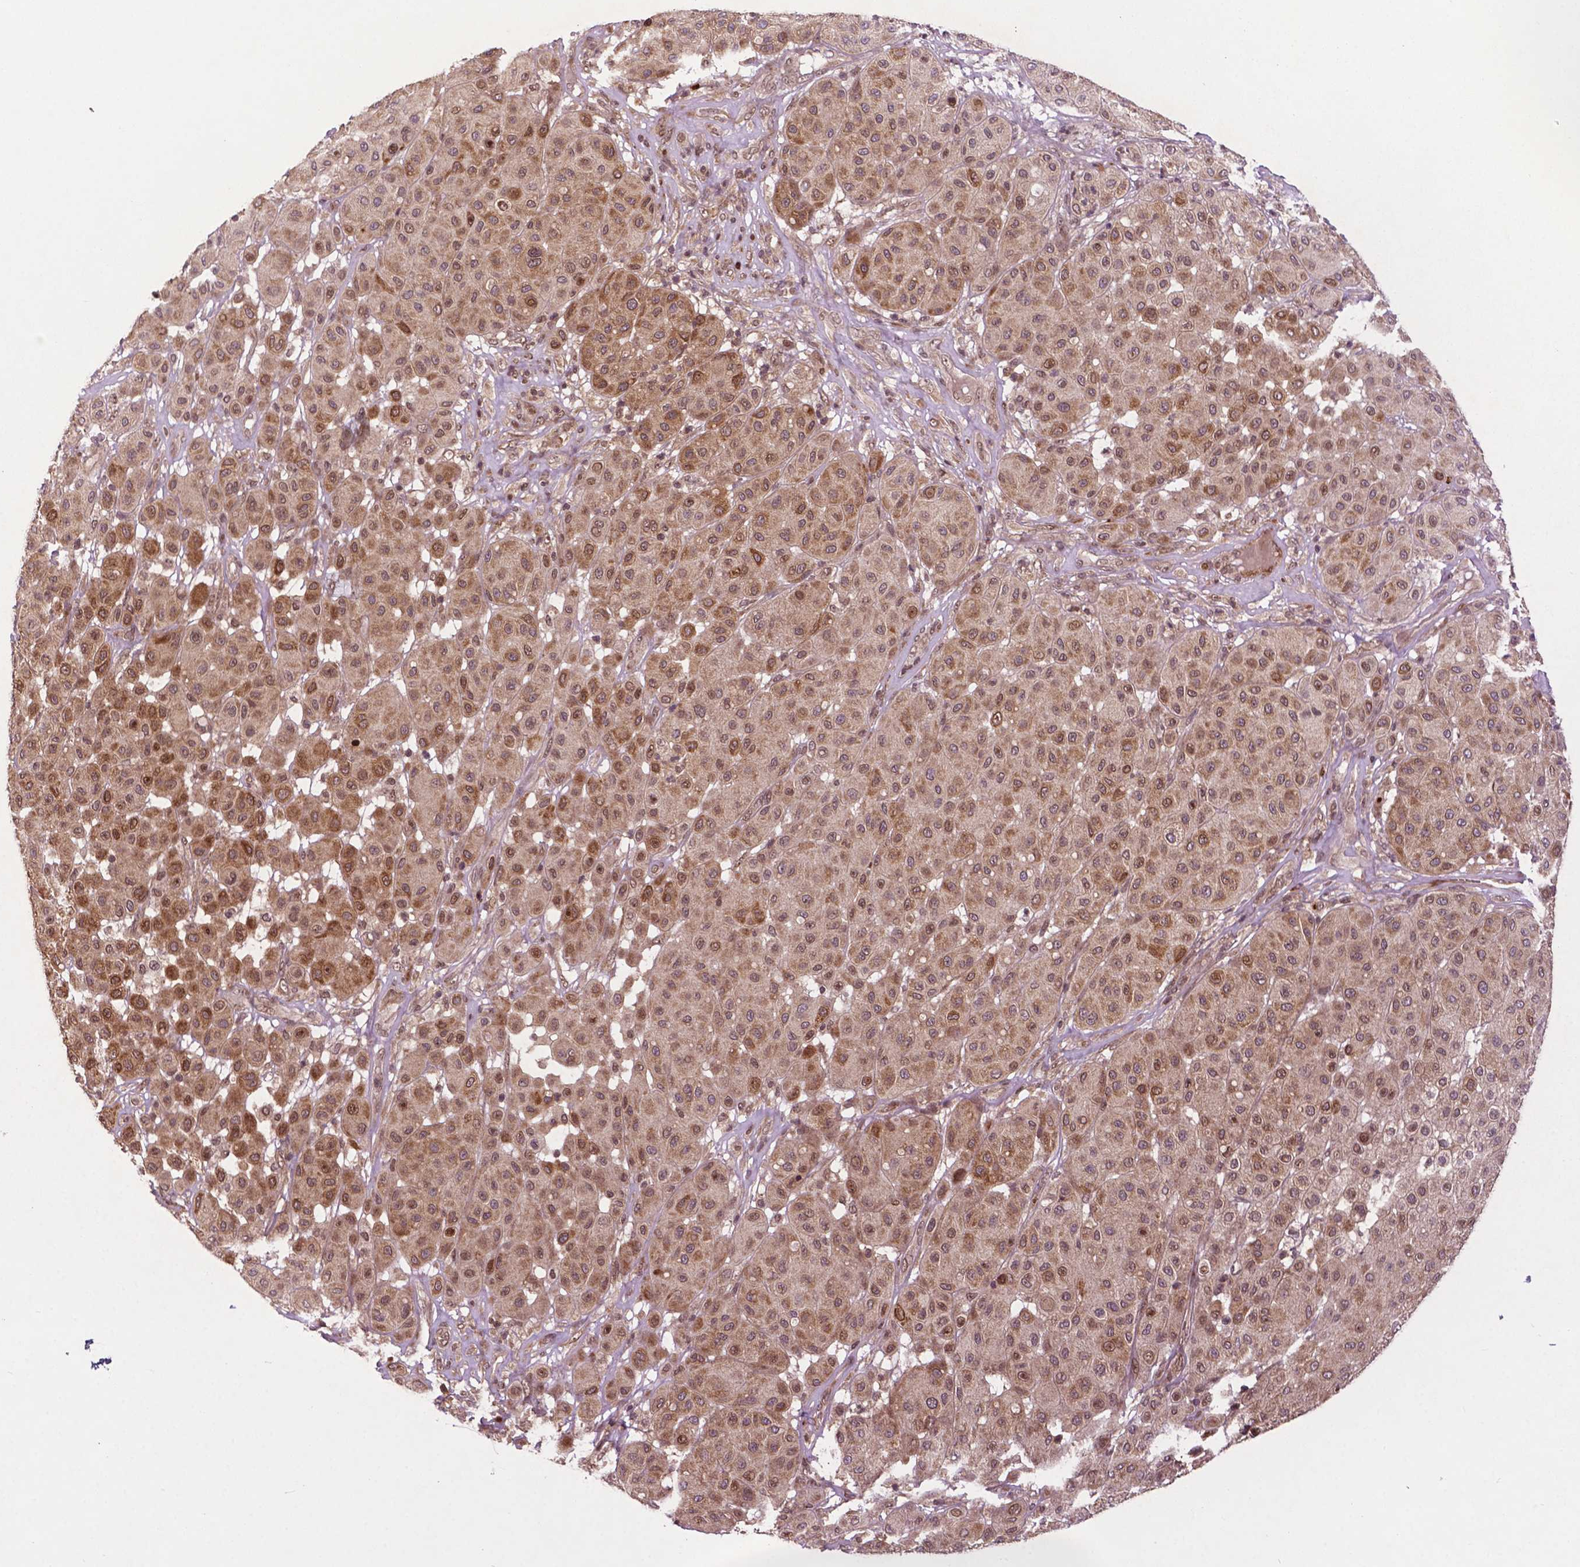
{"staining": {"intensity": "moderate", "quantity": ">75%", "location": "cytoplasmic/membranous,nuclear"}, "tissue": "melanoma", "cell_type": "Tumor cells", "image_type": "cancer", "snomed": [{"axis": "morphology", "description": "Malignant melanoma, Metastatic site"}, {"axis": "topography", "description": "Smooth muscle"}], "caption": "Tumor cells exhibit moderate cytoplasmic/membranous and nuclear positivity in about >75% of cells in malignant melanoma (metastatic site).", "gene": "TMX2", "patient": {"sex": "male", "age": 41}}